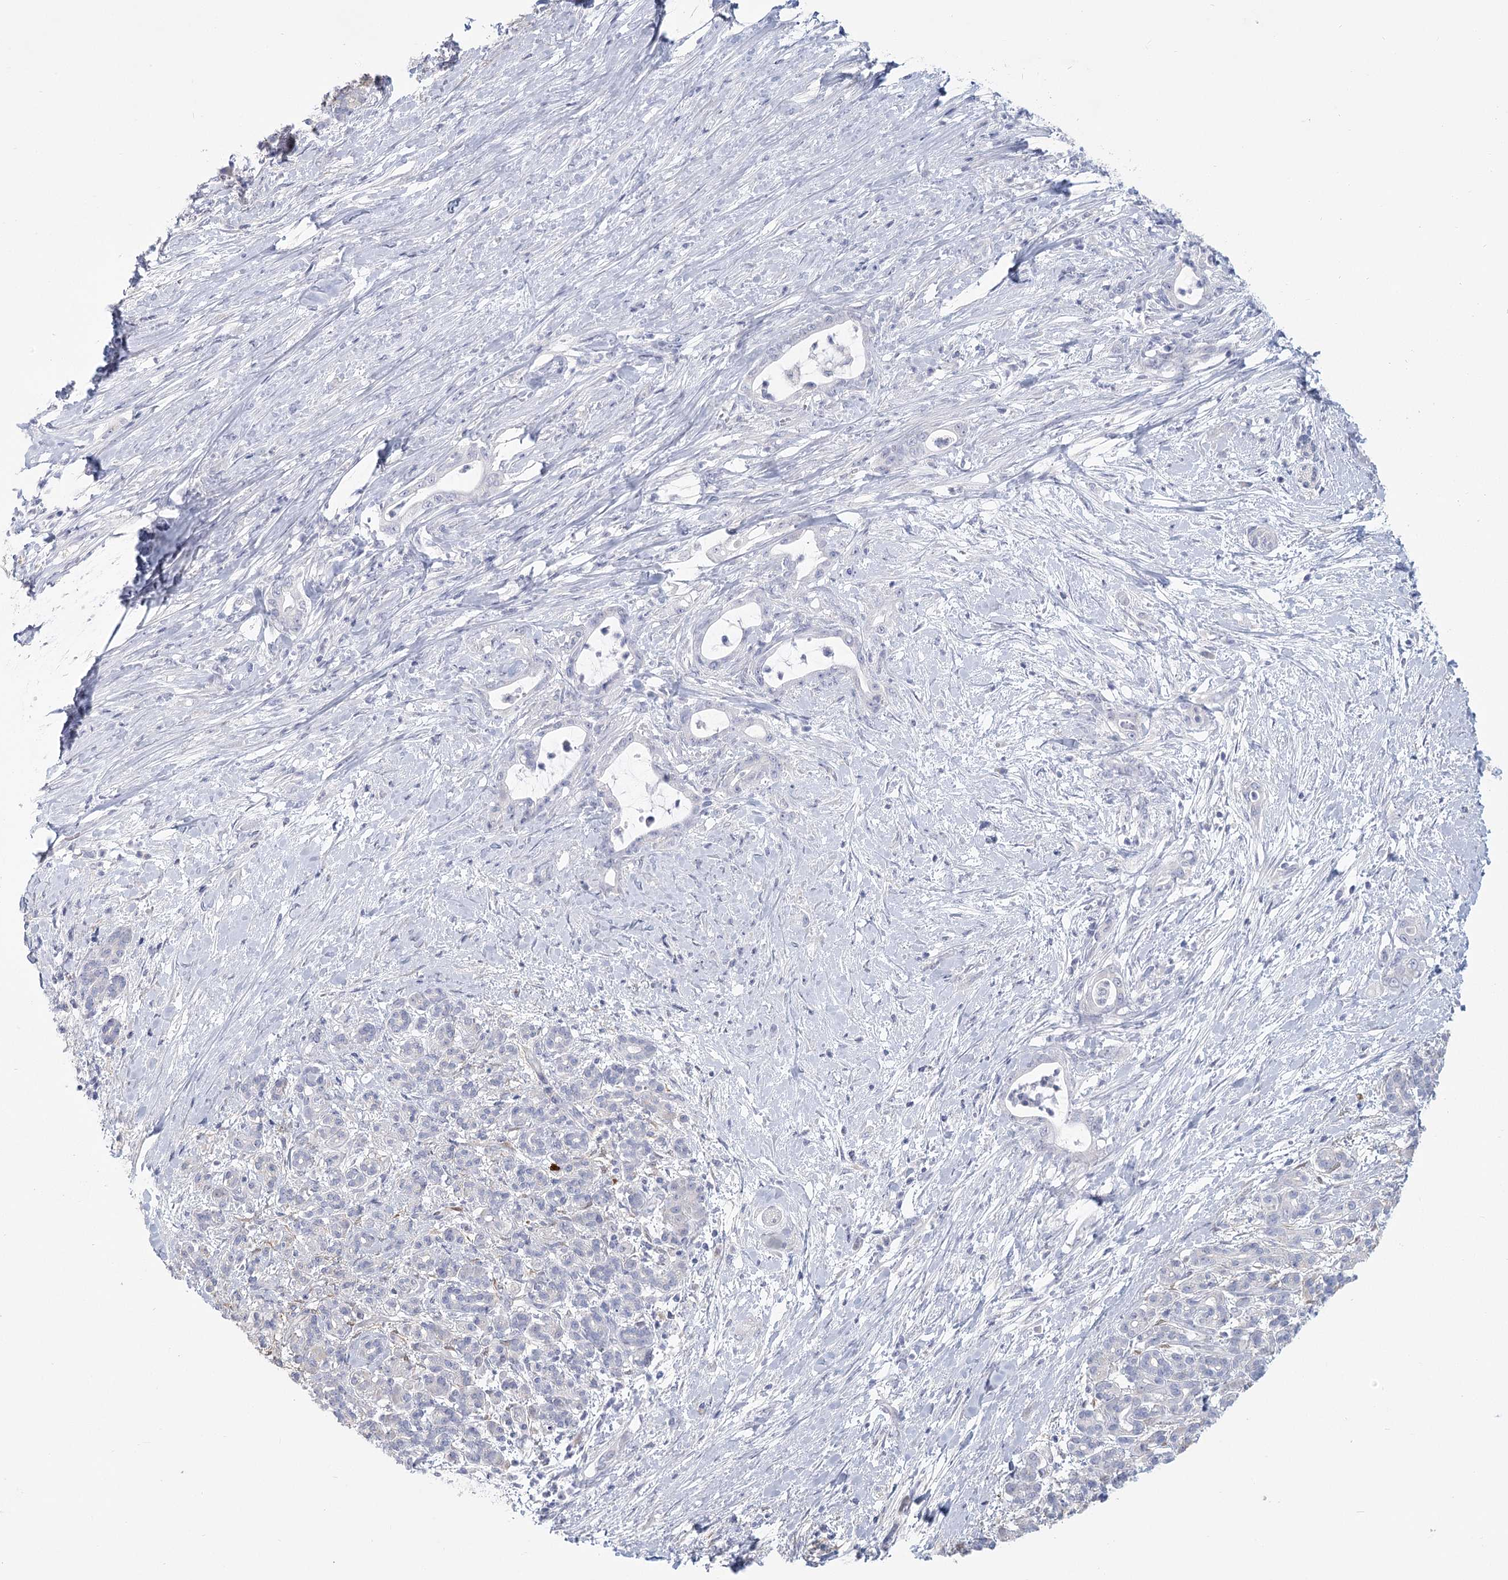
{"staining": {"intensity": "negative", "quantity": "none", "location": "none"}, "tissue": "pancreatic cancer", "cell_type": "Tumor cells", "image_type": "cancer", "snomed": [{"axis": "morphology", "description": "Adenocarcinoma, NOS"}, {"axis": "topography", "description": "Pancreas"}], "caption": "Micrograph shows no protein expression in tumor cells of pancreatic cancer (adenocarcinoma) tissue.", "gene": "CNTLN", "patient": {"sex": "female", "age": 55}}